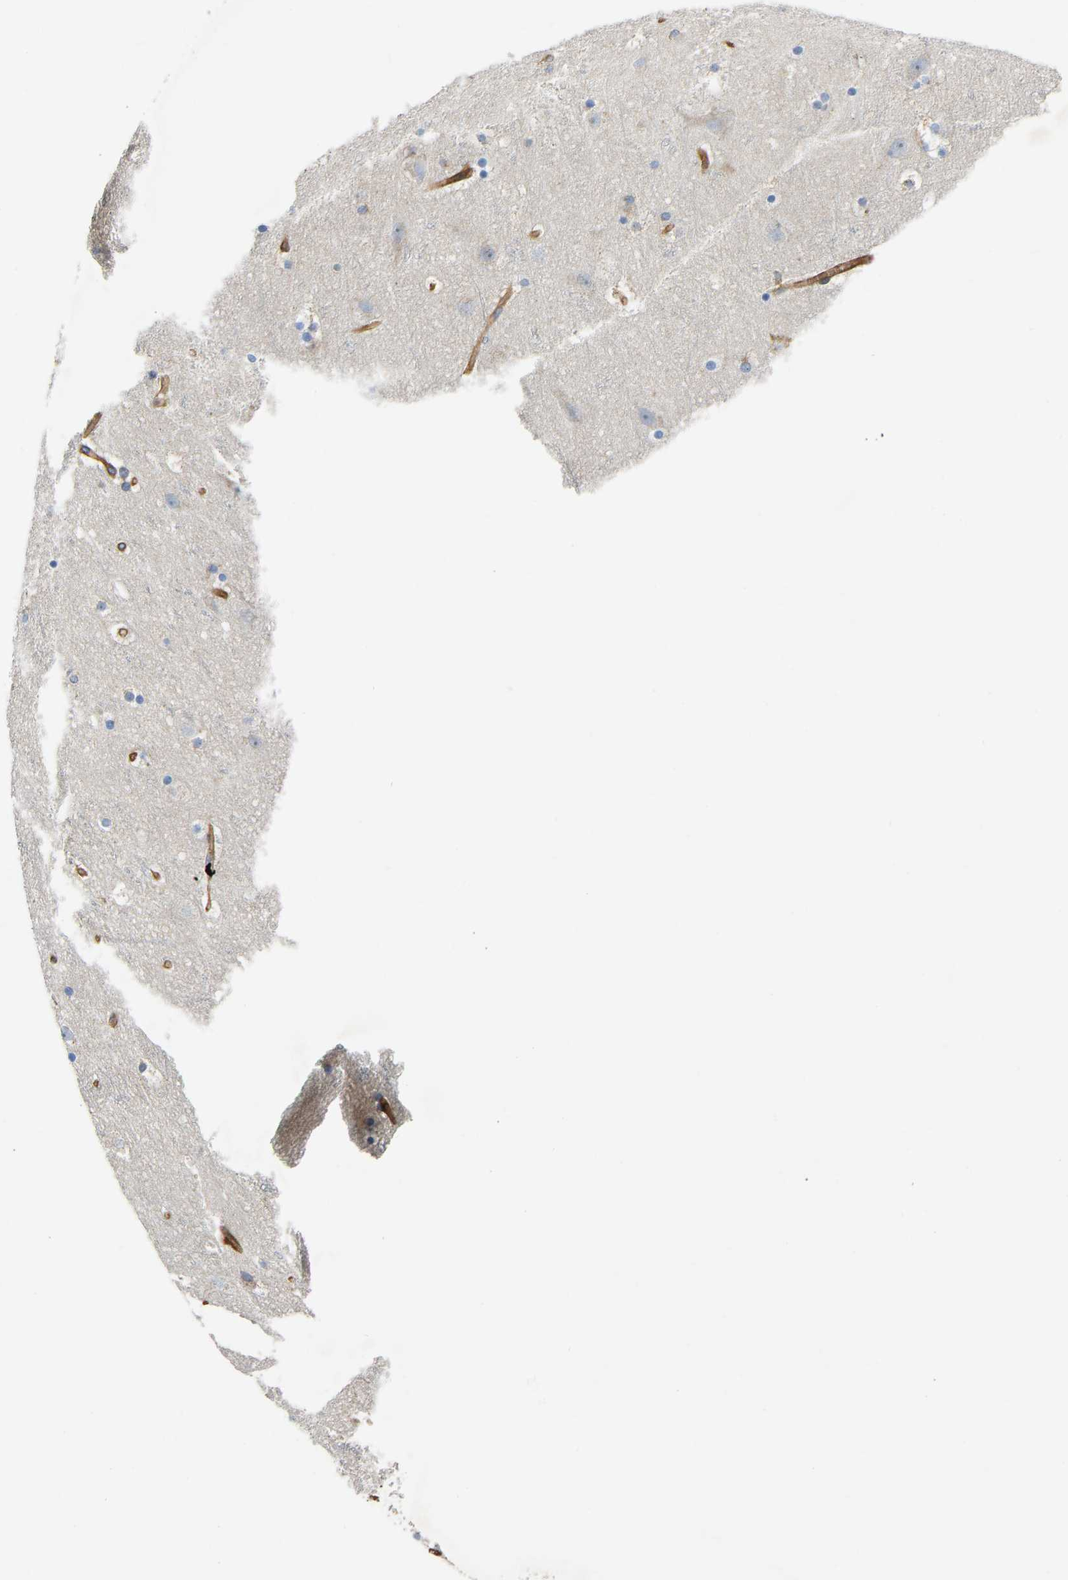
{"staining": {"intensity": "moderate", "quantity": ">75%", "location": "cytoplasmic/membranous"}, "tissue": "cerebral cortex", "cell_type": "Endothelial cells", "image_type": "normal", "snomed": [{"axis": "morphology", "description": "Normal tissue, NOS"}, {"axis": "topography", "description": "Cerebral cortex"}], "caption": "Approximately >75% of endothelial cells in benign cerebral cortex show moderate cytoplasmic/membranous protein expression as visualized by brown immunohistochemical staining.", "gene": "MYO1C", "patient": {"sex": "male", "age": 45}}